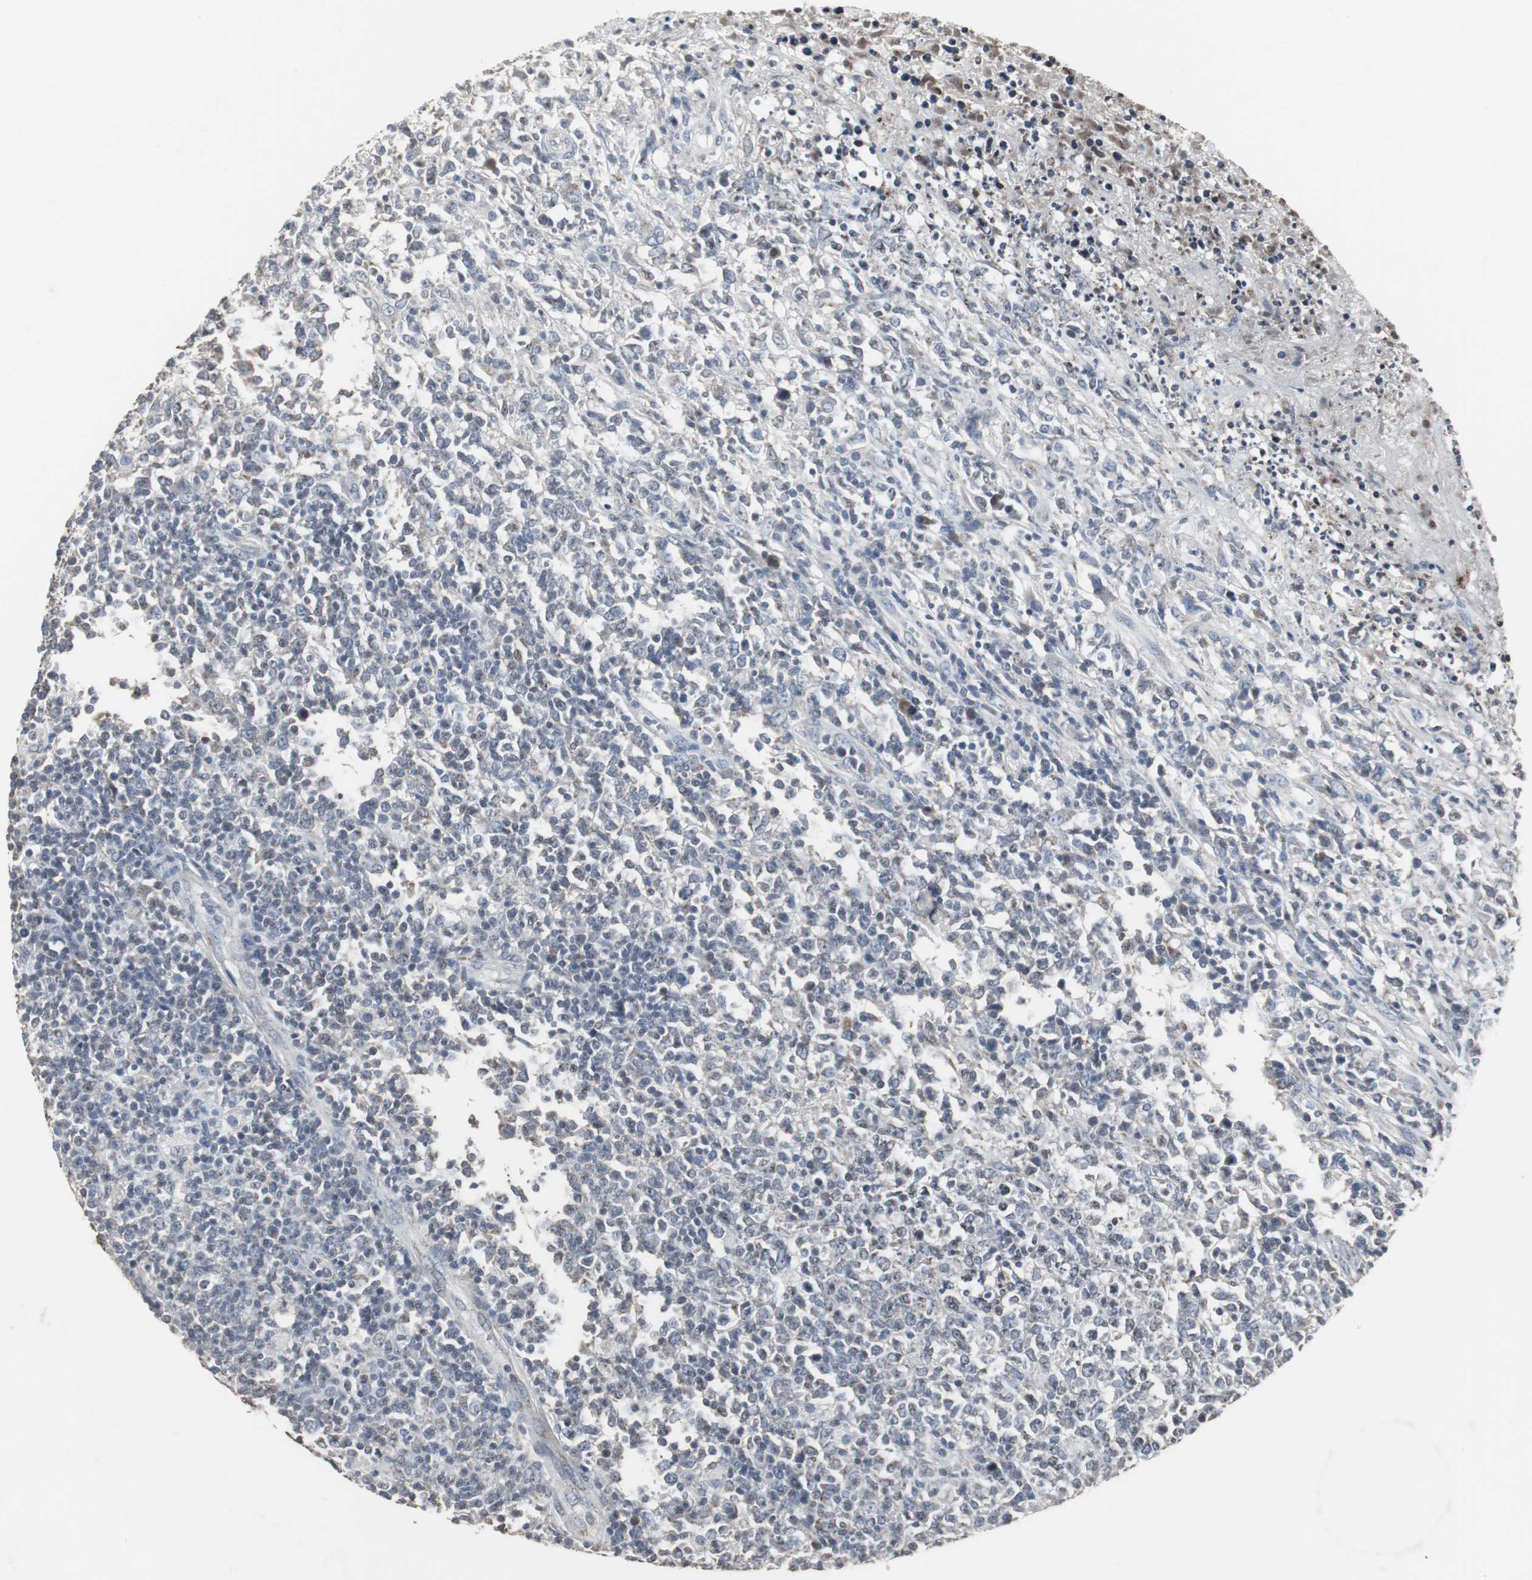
{"staining": {"intensity": "negative", "quantity": "none", "location": "none"}, "tissue": "lymphoma", "cell_type": "Tumor cells", "image_type": "cancer", "snomed": [{"axis": "morphology", "description": "Malignant lymphoma, non-Hodgkin's type, High grade"}, {"axis": "topography", "description": "Lymph node"}], "caption": "Protein analysis of high-grade malignant lymphoma, non-Hodgkin's type reveals no significant positivity in tumor cells.", "gene": "ACAA1", "patient": {"sex": "female", "age": 84}}